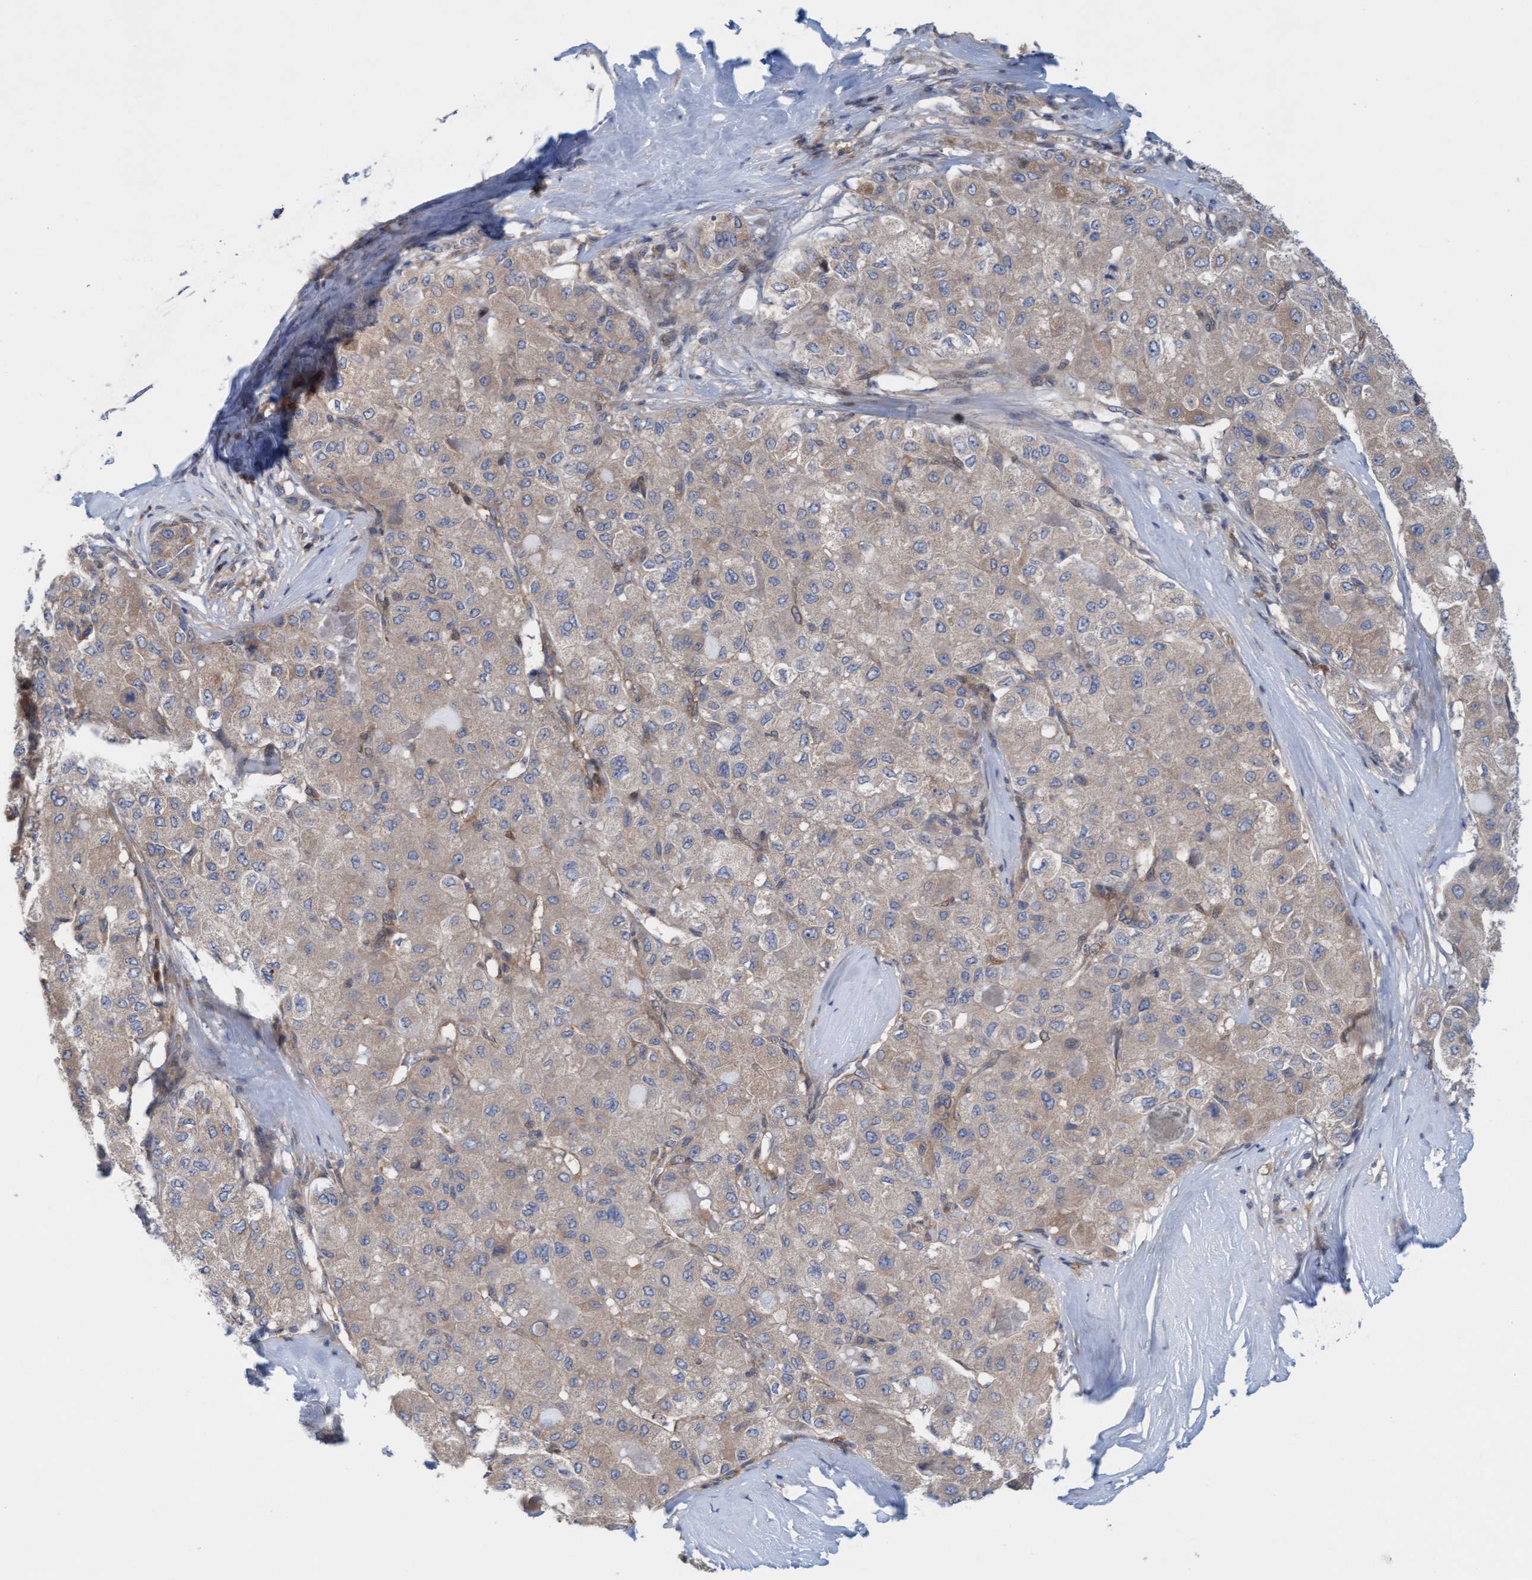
{"staining": {"intensity": "negative", "quantity": "none", "location": "none"}, "tissue": "liver cancer", "cell_type": "Tumor cells", "image_type": "cancer", "snomed": [{"axis": "morphology", "description": "Carcinoma, Hepatocellular, NOS"}, {"axis": "topography", "description": "Liver"}], "caption": "The immunohistochemistry (IHC) histopathology image has no significant positivity in tumor cells of liver hepatocellular carcinoma tissue. The staining was performed using DAB to visualize the protein expression in brown, while the nuclei were stained in blue with hematoxylin (Magnification: 20x).", "gene": "KLHL25", "patient": {"sex": "male", "age": 80}}